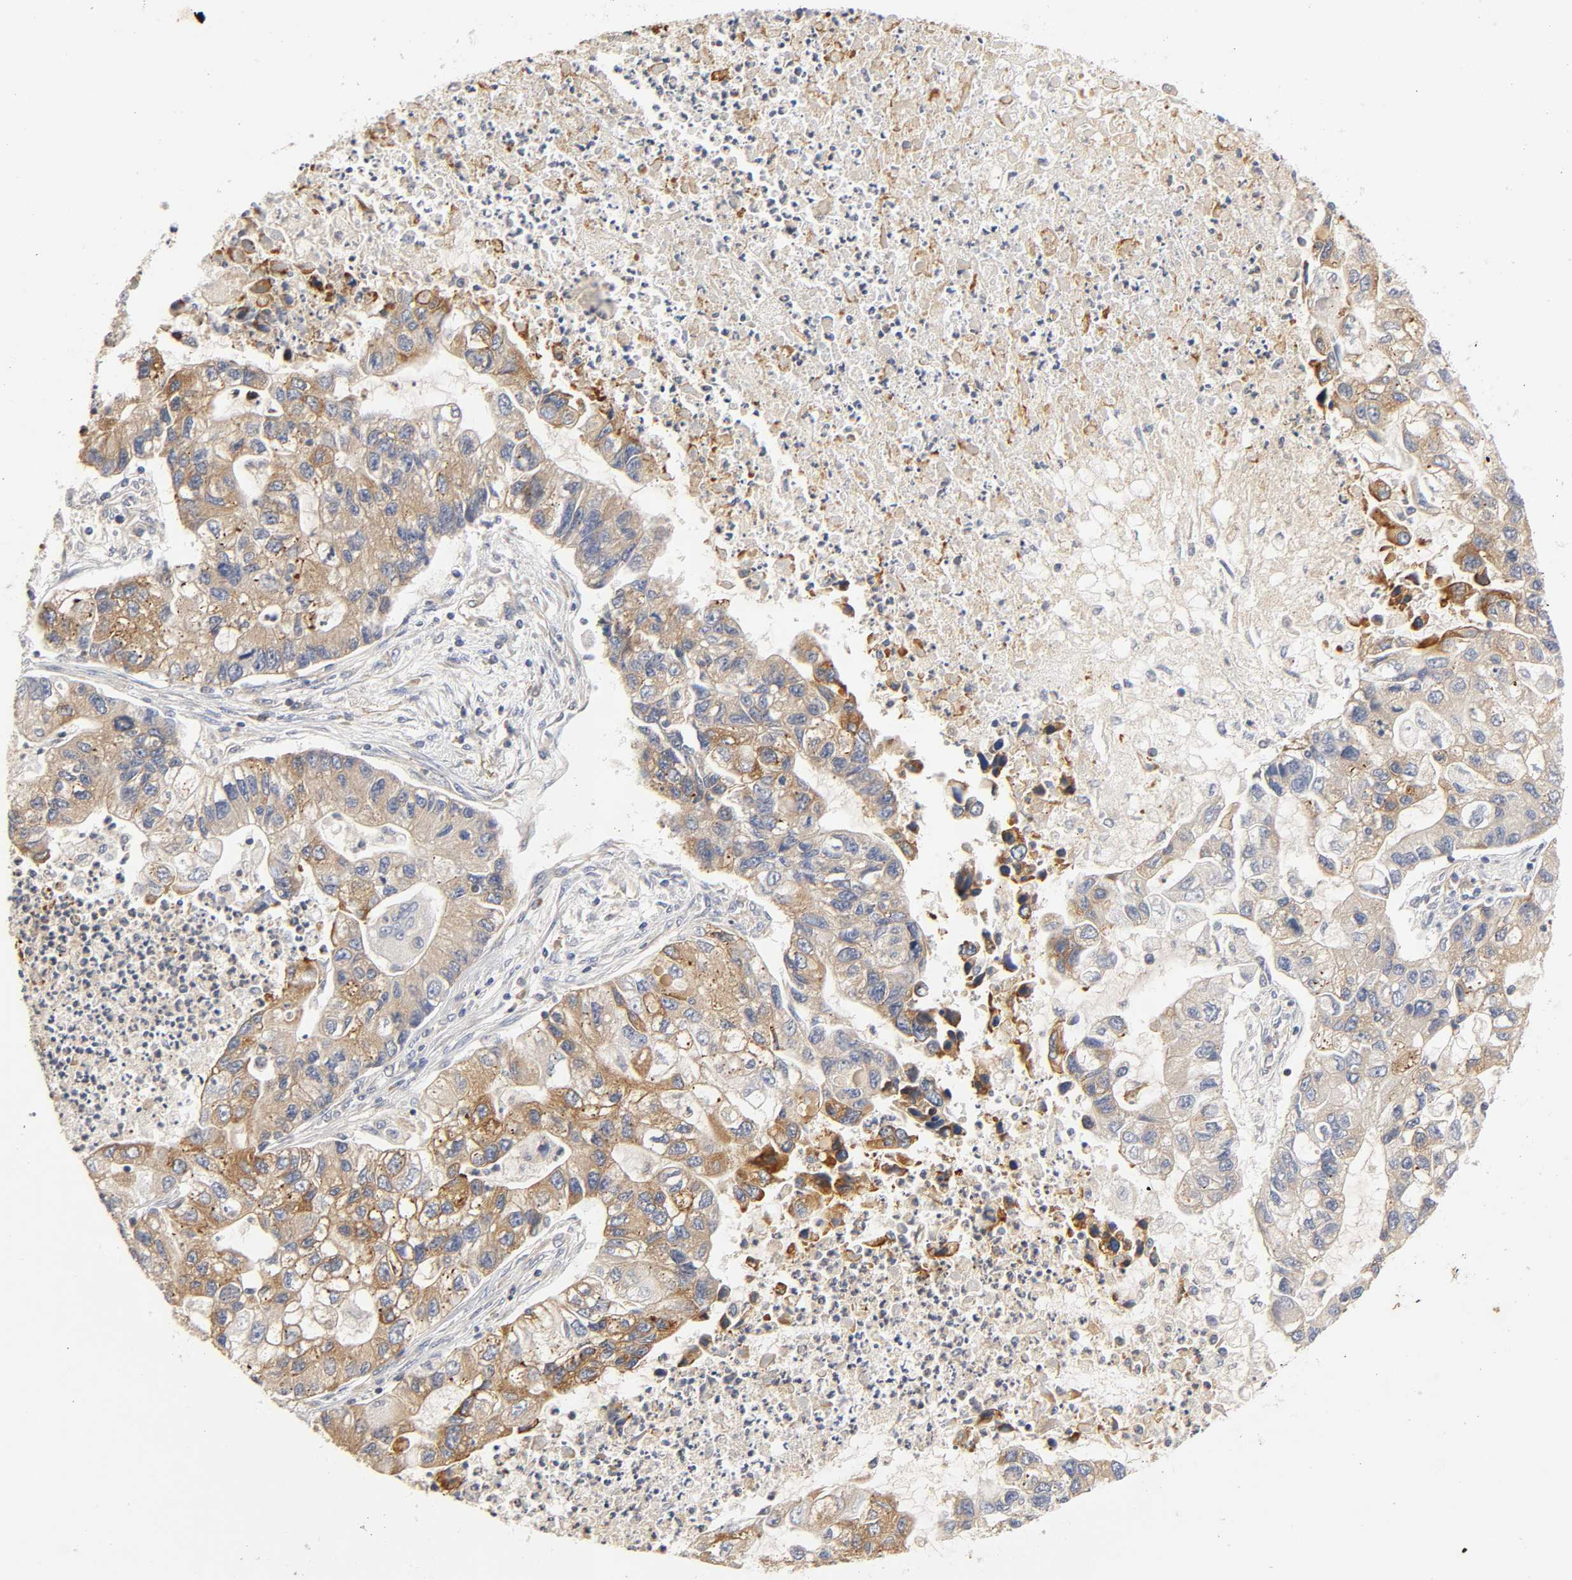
{"staining": {"intensity": "moderate", "quantity": "25%-75%", "location": "cytoplasmic/membranous"}, "tissue": "lung cancer", "cell_type": "Tumor cells", "image_type": "cancer", "snomed": [{"axis": "morphology", "description": "Adenocarcinoma, NOS"}, {"axis": "topography", "description": "Lung"}], "caption": "Lung cancer tissue displays moderate cytoplasmic/membranous expression in approximately 25%-75% of tumor cells, visualized by immunohistochemistry.", "gene": "RHOA", "patient": {"sex": "female", "age": 51}}